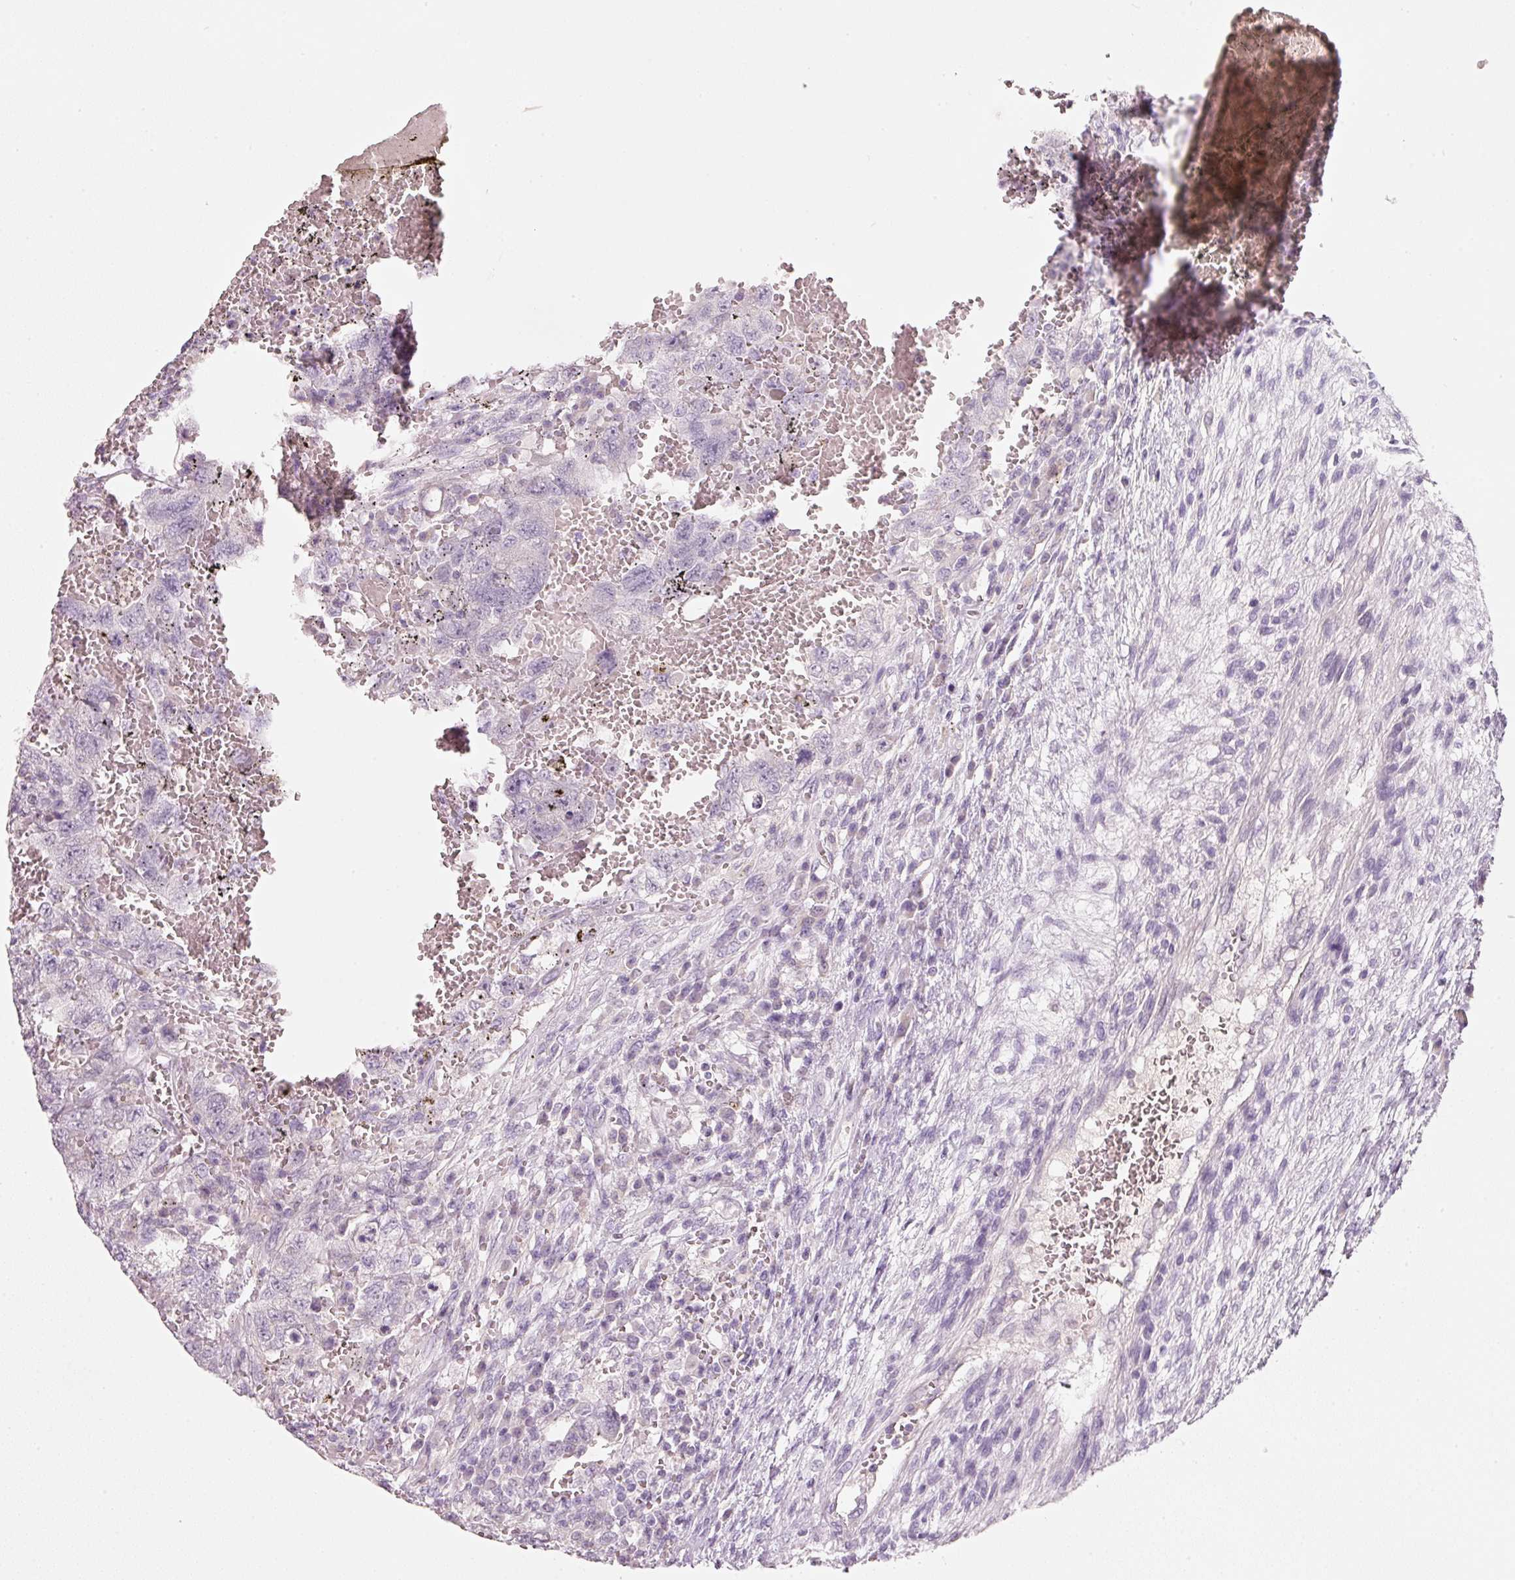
{"staining": {"intensity": "negative", "quantity": "none", "location": "none"}, "tissue": "testis cancer", "cell_type": "Tumor cells", "image_type": "cancer", "snomed": [{"axis": "morphology", "description": "Carcinoma, Embryonal, NOS"}, {"axis": "topography", "description": "Testis"}], "caption": "Photomicrograph shows no protein staining in tumor cells of testis embryonal carcinoma tissue.", "gene": "ENSG00000206549", "patient": {"sex": "male", "age": 26}}